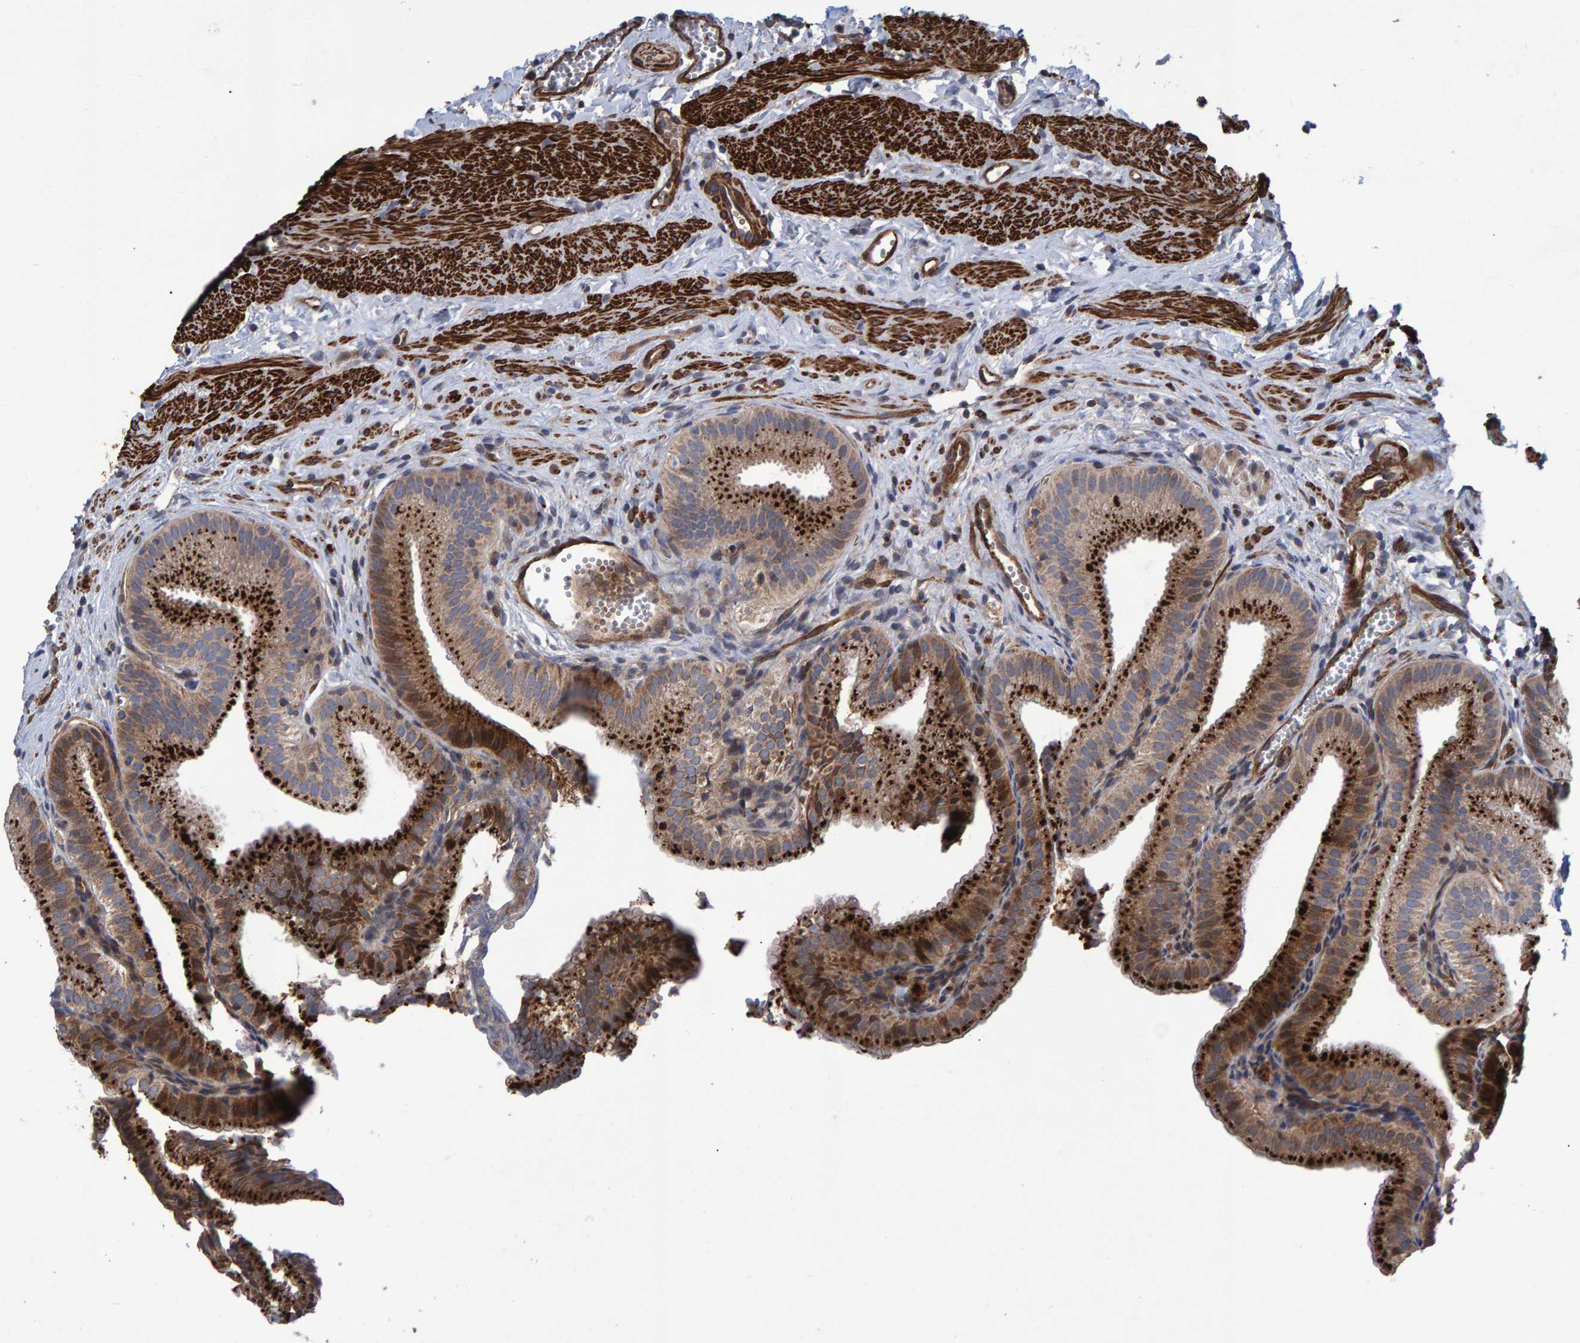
{"staining": {"intensity": "strong", "quantity": ">75%", "location": "cytoplasmic/membranous"}, "tissue": "gallbladder", "cell_type": "Glandular cells", "image_type": "normal", "snomed": [{"axis": "morphology", "description": "Normal tissue, NOS"}, {"axis": "topography", "description": "Gallbladder"}], "caption": "High-power microscopy captured an IHC photomicrograph of benign gallbladder, revealing strong cytoplasmic/membranous positivity in approximately >75% of glandular cells.", "gene": "SLIT2", "patient": {"sex": "male", "age": 38}}